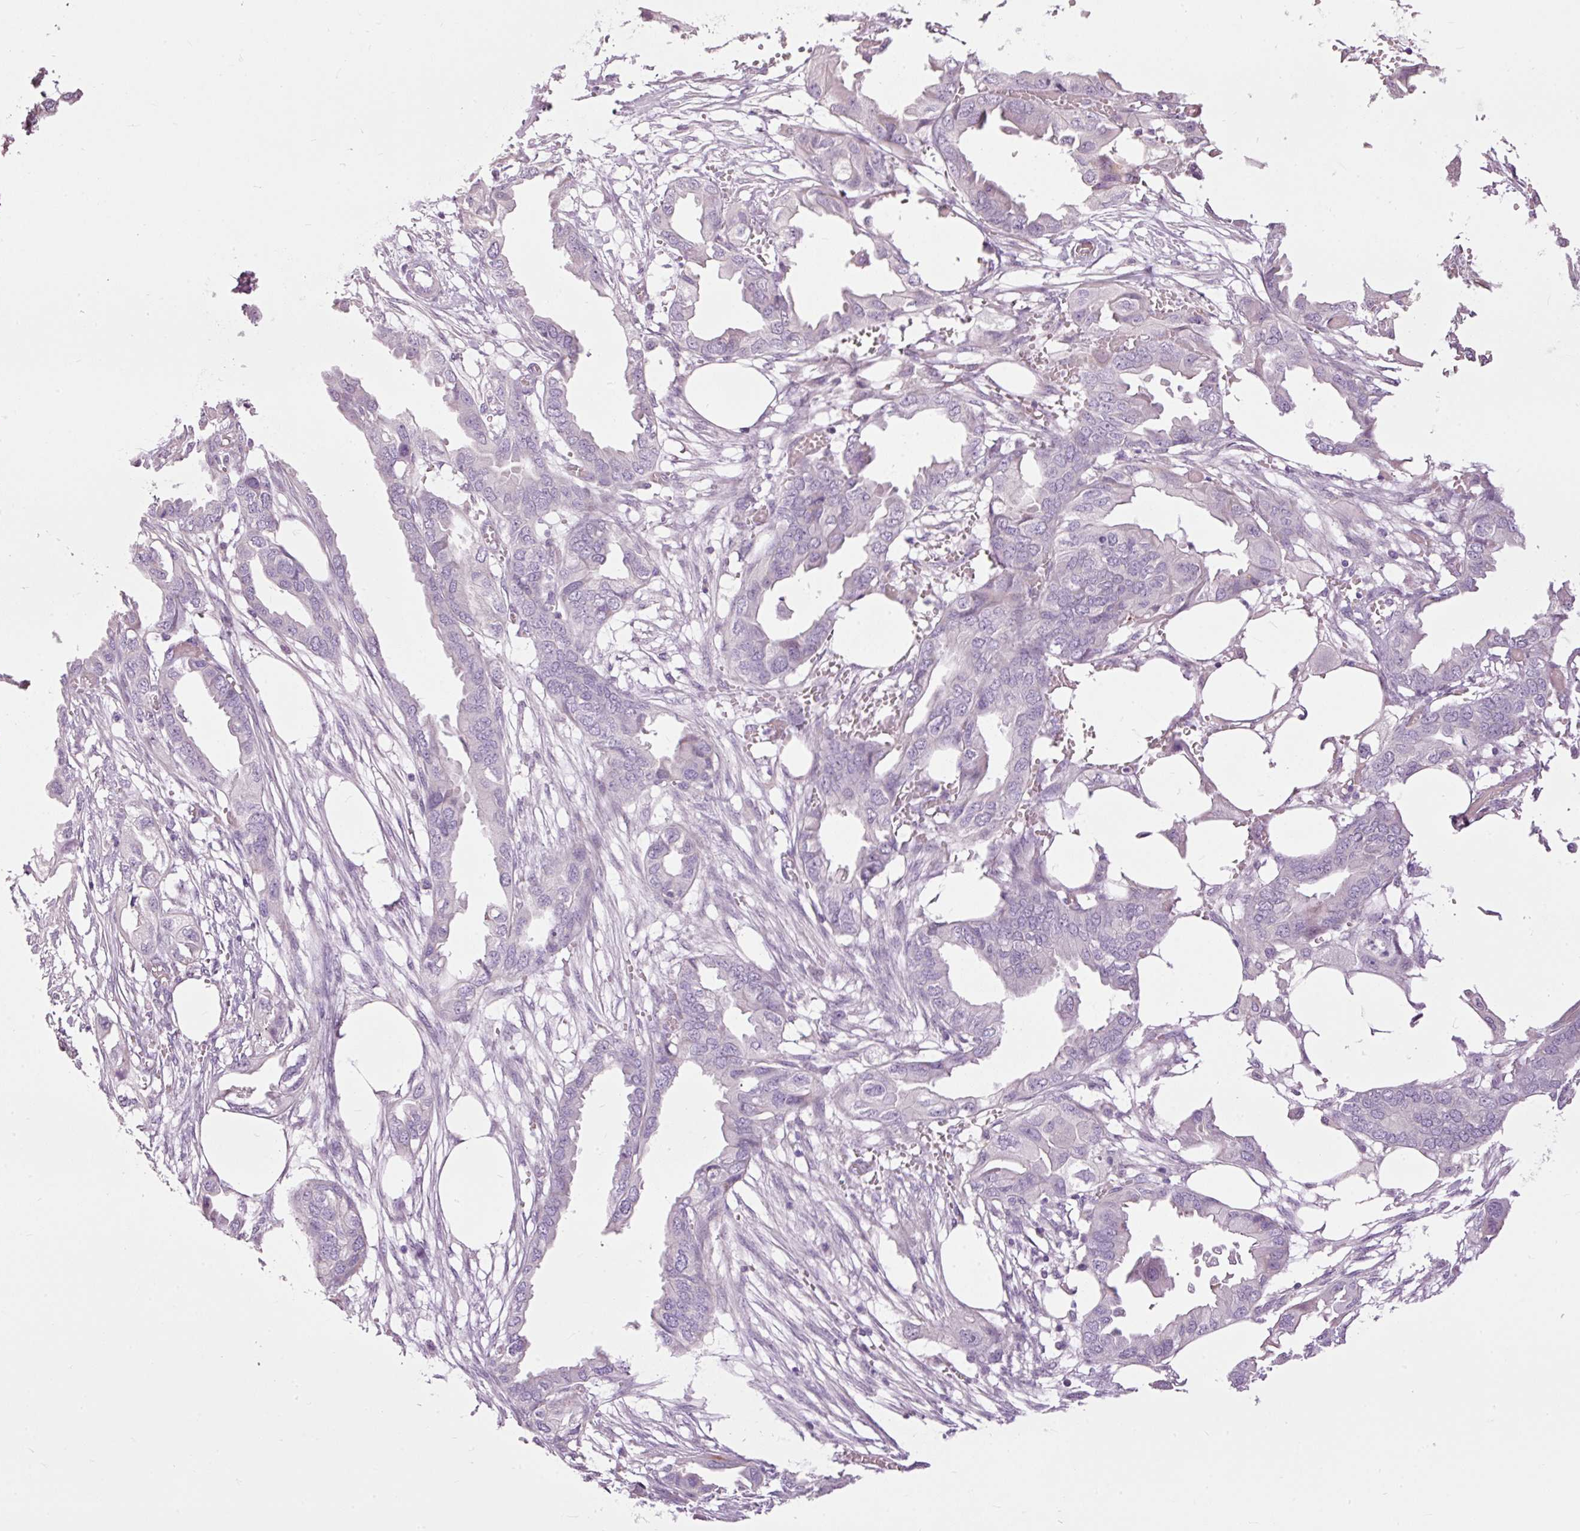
{"staining": {"intensity": "negative", "quantity": "none", "location": "none"}, "tissue": "endometrial cancer", "cell_type": "Tumor cells", "image_type": "cancer", "snomed": [{"axis": "morphology", "description": "Adenocarcinoma, NOS"}, {"axis": "morphology", "description": "Adenocarcinoma, metastatic, NOS"}, {"axis": "topography", "description": "Adipose tissue"}, {"axis": "topography", "description": "Endometrium"}], "caption": "A photomicrograph of metastatic adenocarcinoma (endometrial) stained for a protein reveals no brown staining in tumor cells.", "gene": "FCRL4", "patient": {"sex": "female", "age": 67}}